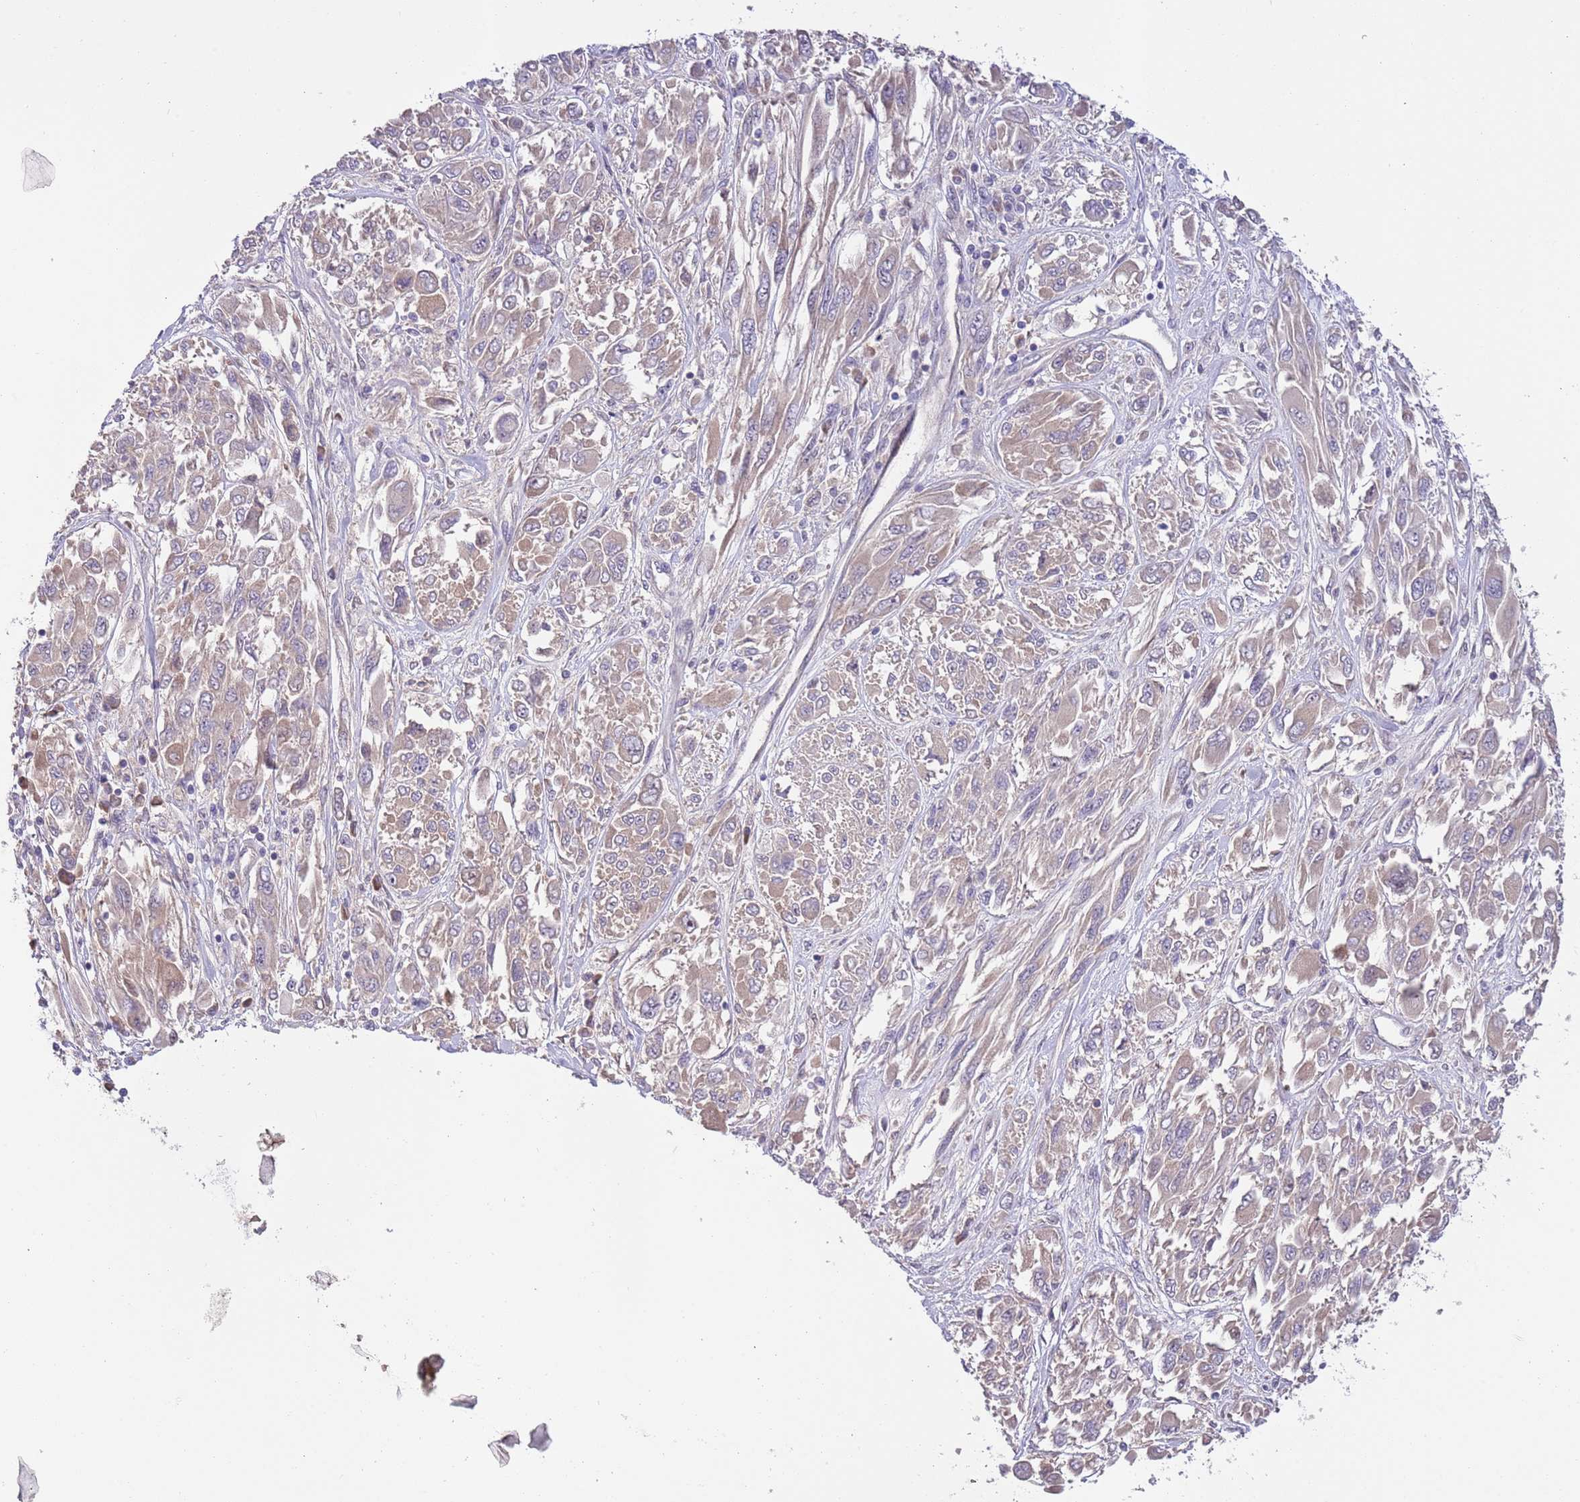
{"staining": {"intensity": "negative", "quantity": "none", "location": "none"}, "tissue": "melanoma", "cell_type": "Tumor cells", "image_type": "cancer", "snomed": [{"axis": "morphology", "description": "Malignant melanoma, NOS"}, {"axis": "topography", "description": "Skin"}], "caption": "IHC photomicrograph of malignant melanoma stained for a protein (brown), which displays no positivity in tumor cells.", "gene": "CABYR", "patient": {"sex": "female", "age": 91}}